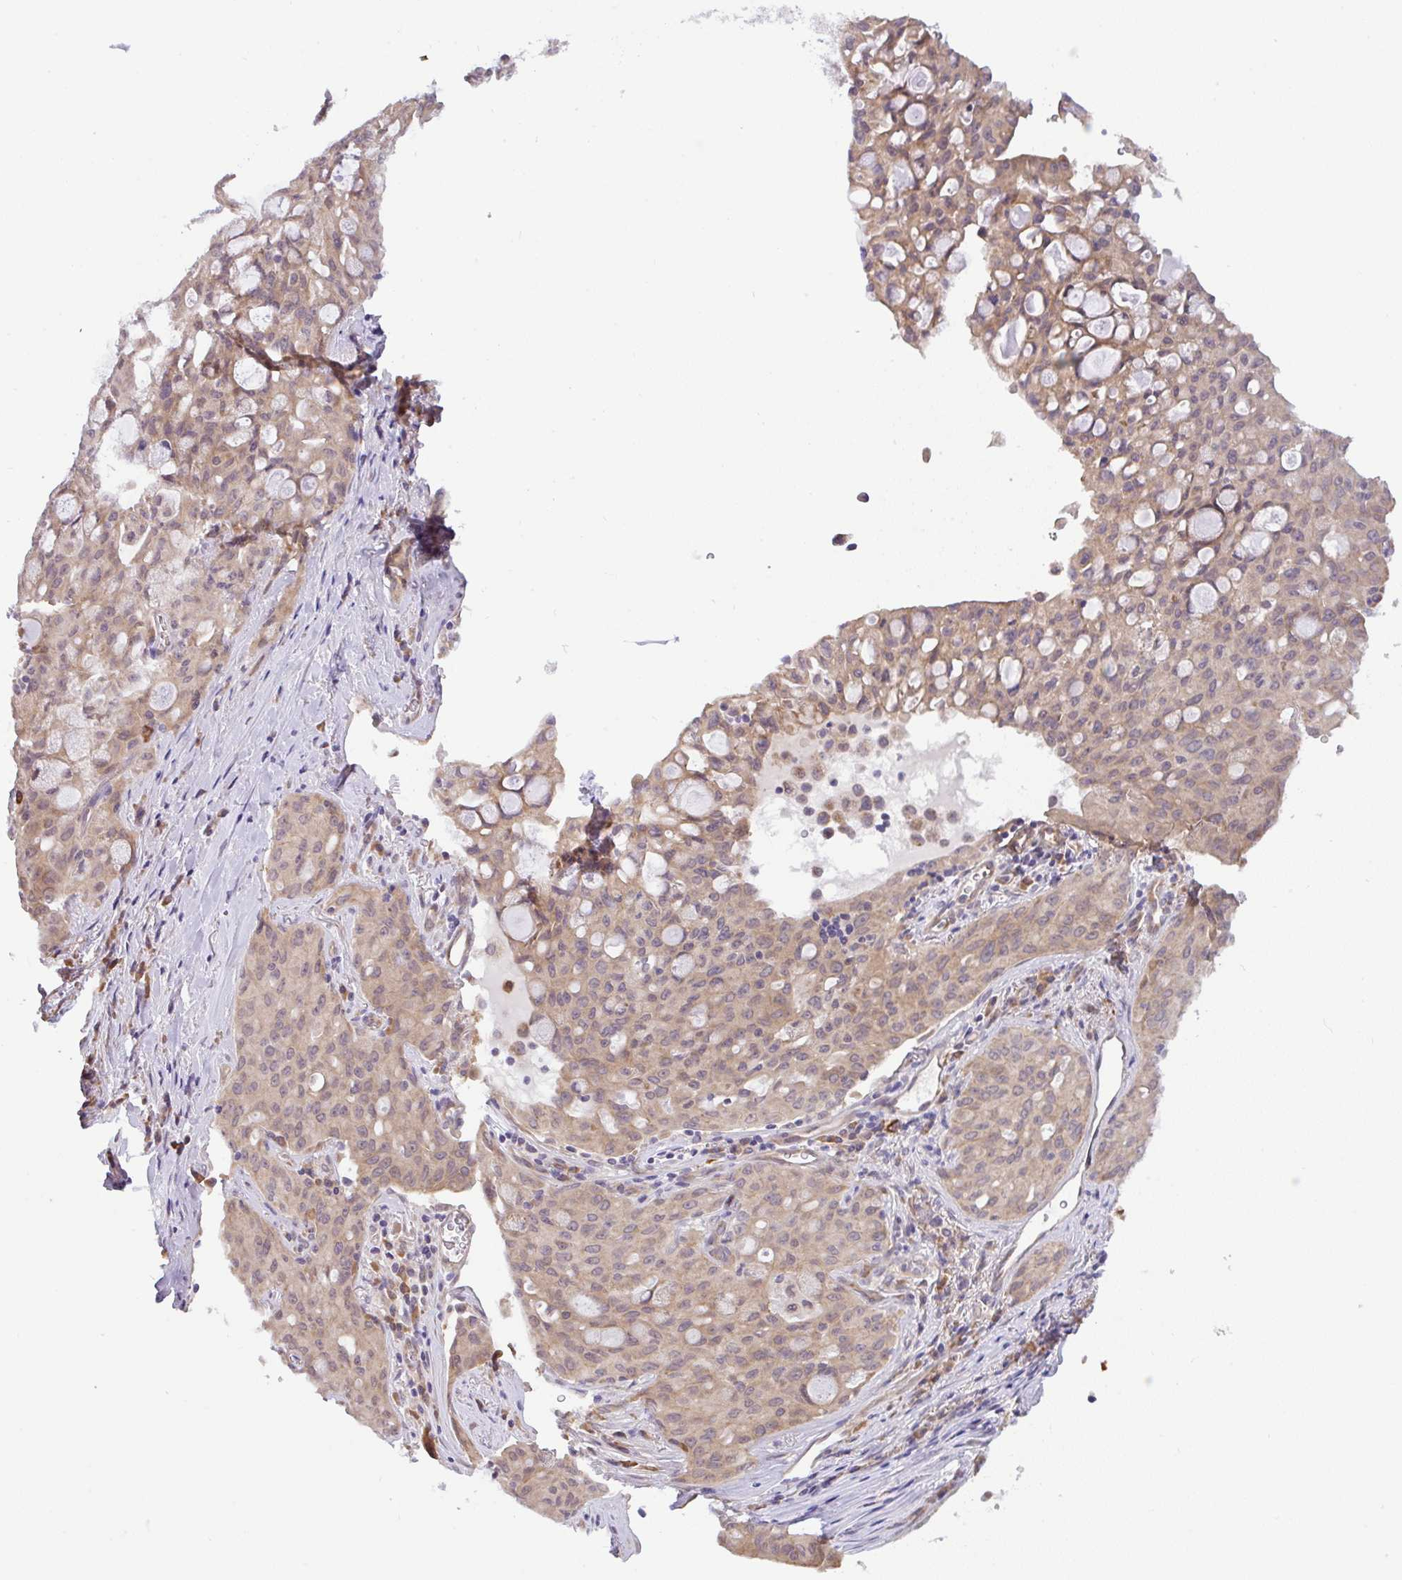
{"staining": {"intensity": "weak", "quantity": ">75%", "location": "cytoplasmic/membranous,nuclear"}, "tissue": "lung cancer", "cell_type": "Tumor cells", "image_type": "cancer", "snomed": [{"axis": "morphology", "description": "Adenocarcinoma, NOS"}, {"axis": "topography", "description": "Lung"}], "caption": "Human lung adenocarcinoma stained with a brown dye shows weak cytoplasmic/membranous and nuclear positive staining in about >75% of tumor cells.", "gene": "DLEU7", "patient": {"sex": "female", "age": 44}}